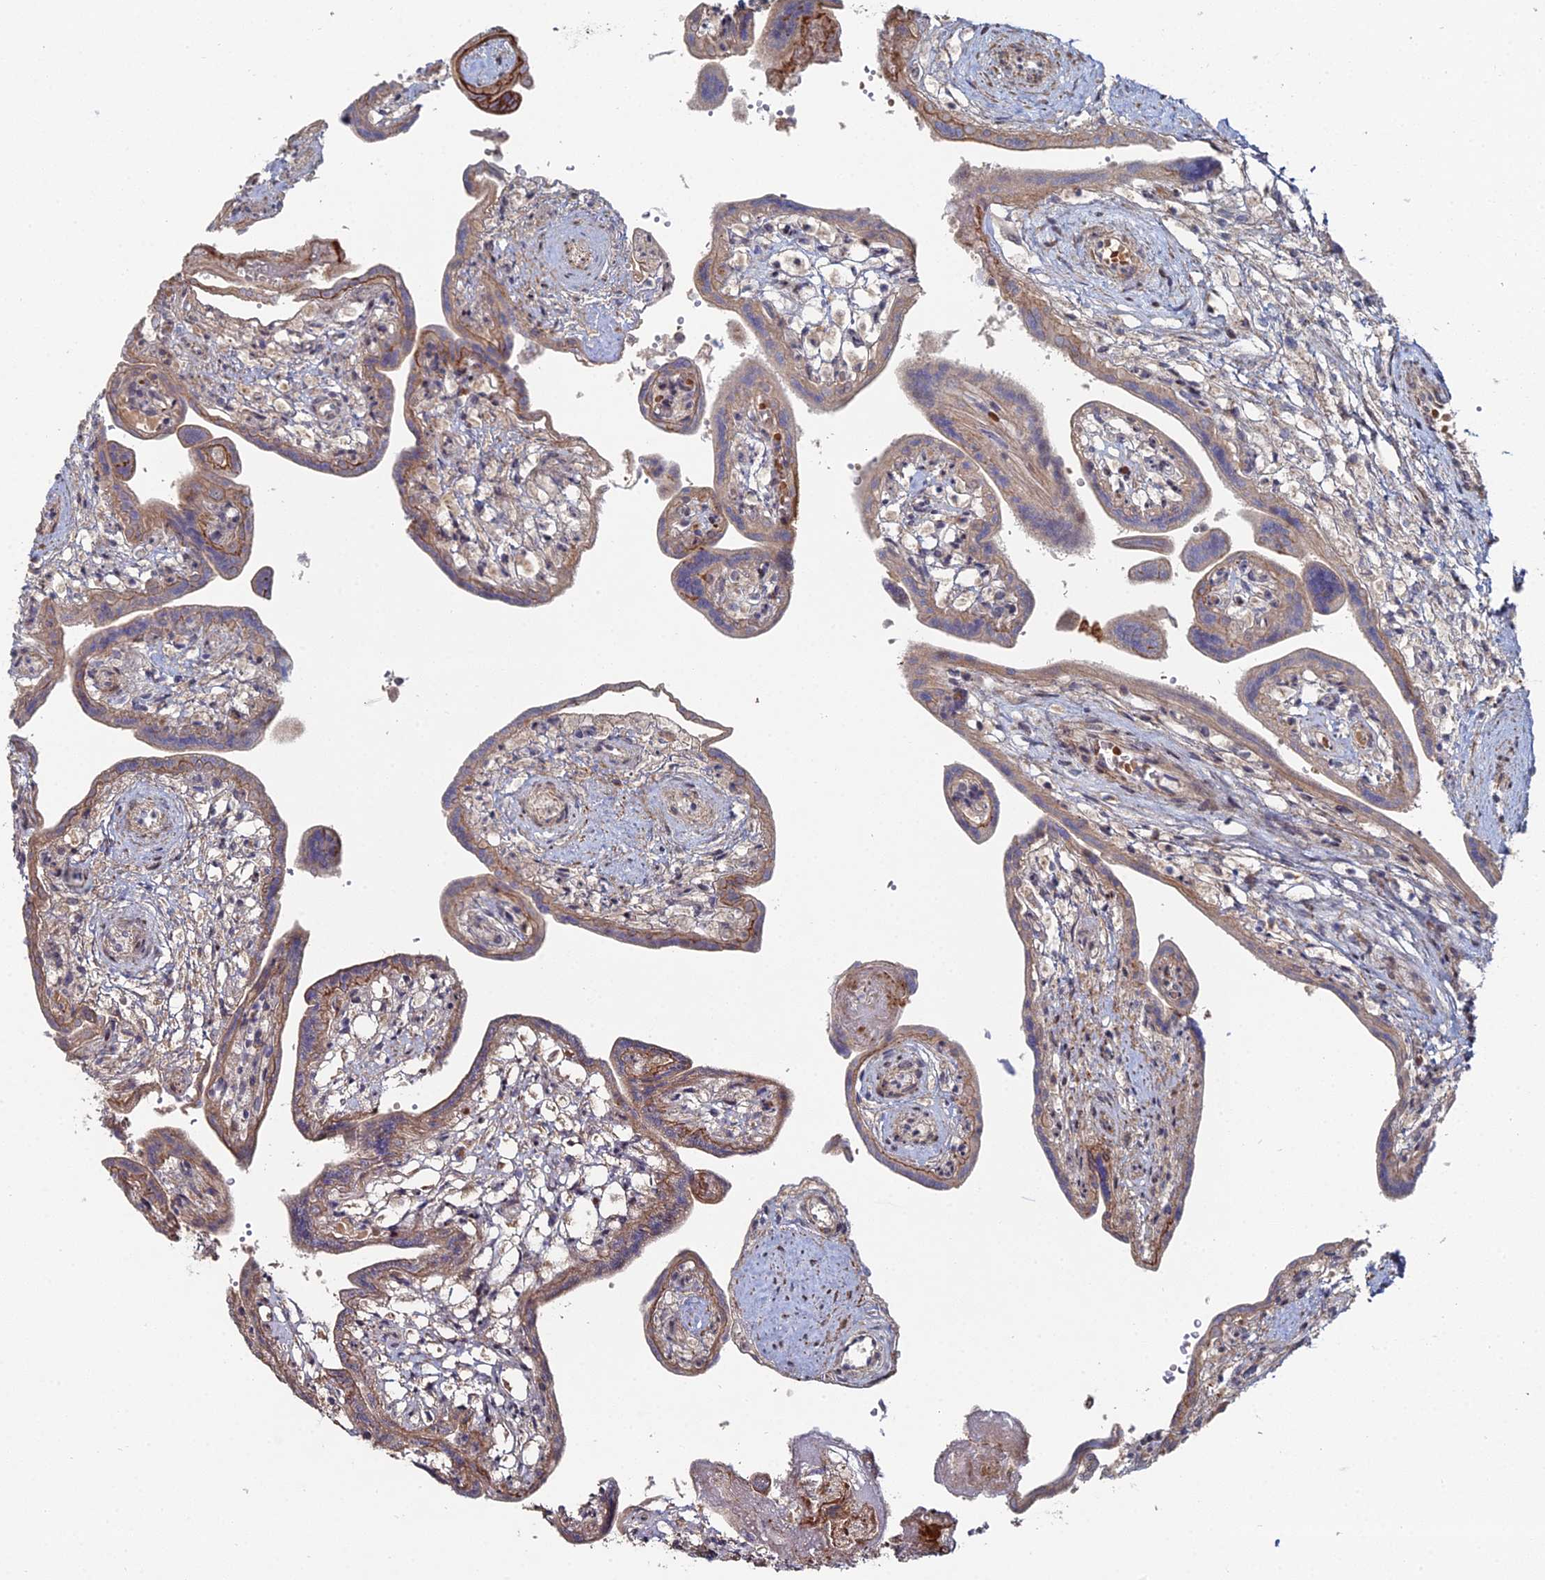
{"staining": {"intensity": "moderate", "quantity": "25%-75%", "location": "cytoplasmic/membranous"}, "tissue": "placenta", "cell_type": "Trophoblastic cells", "image_type": "normal", "snomed": [{"axis": "morphology", "description": "Normal tissue, NOS"}, {"axis": "topography", "description": "Placenta"}], "caption": "The photomicrograph shows a brown stain indicating the presence of a protein in the cytoplasmic/membranous of trophoblastic cells in placenta. The protein of interest is shown in brown color, while the nuclei are stained blue.", "gene": "SGMS1", "patient": {"sex": "female", "age": 37}}